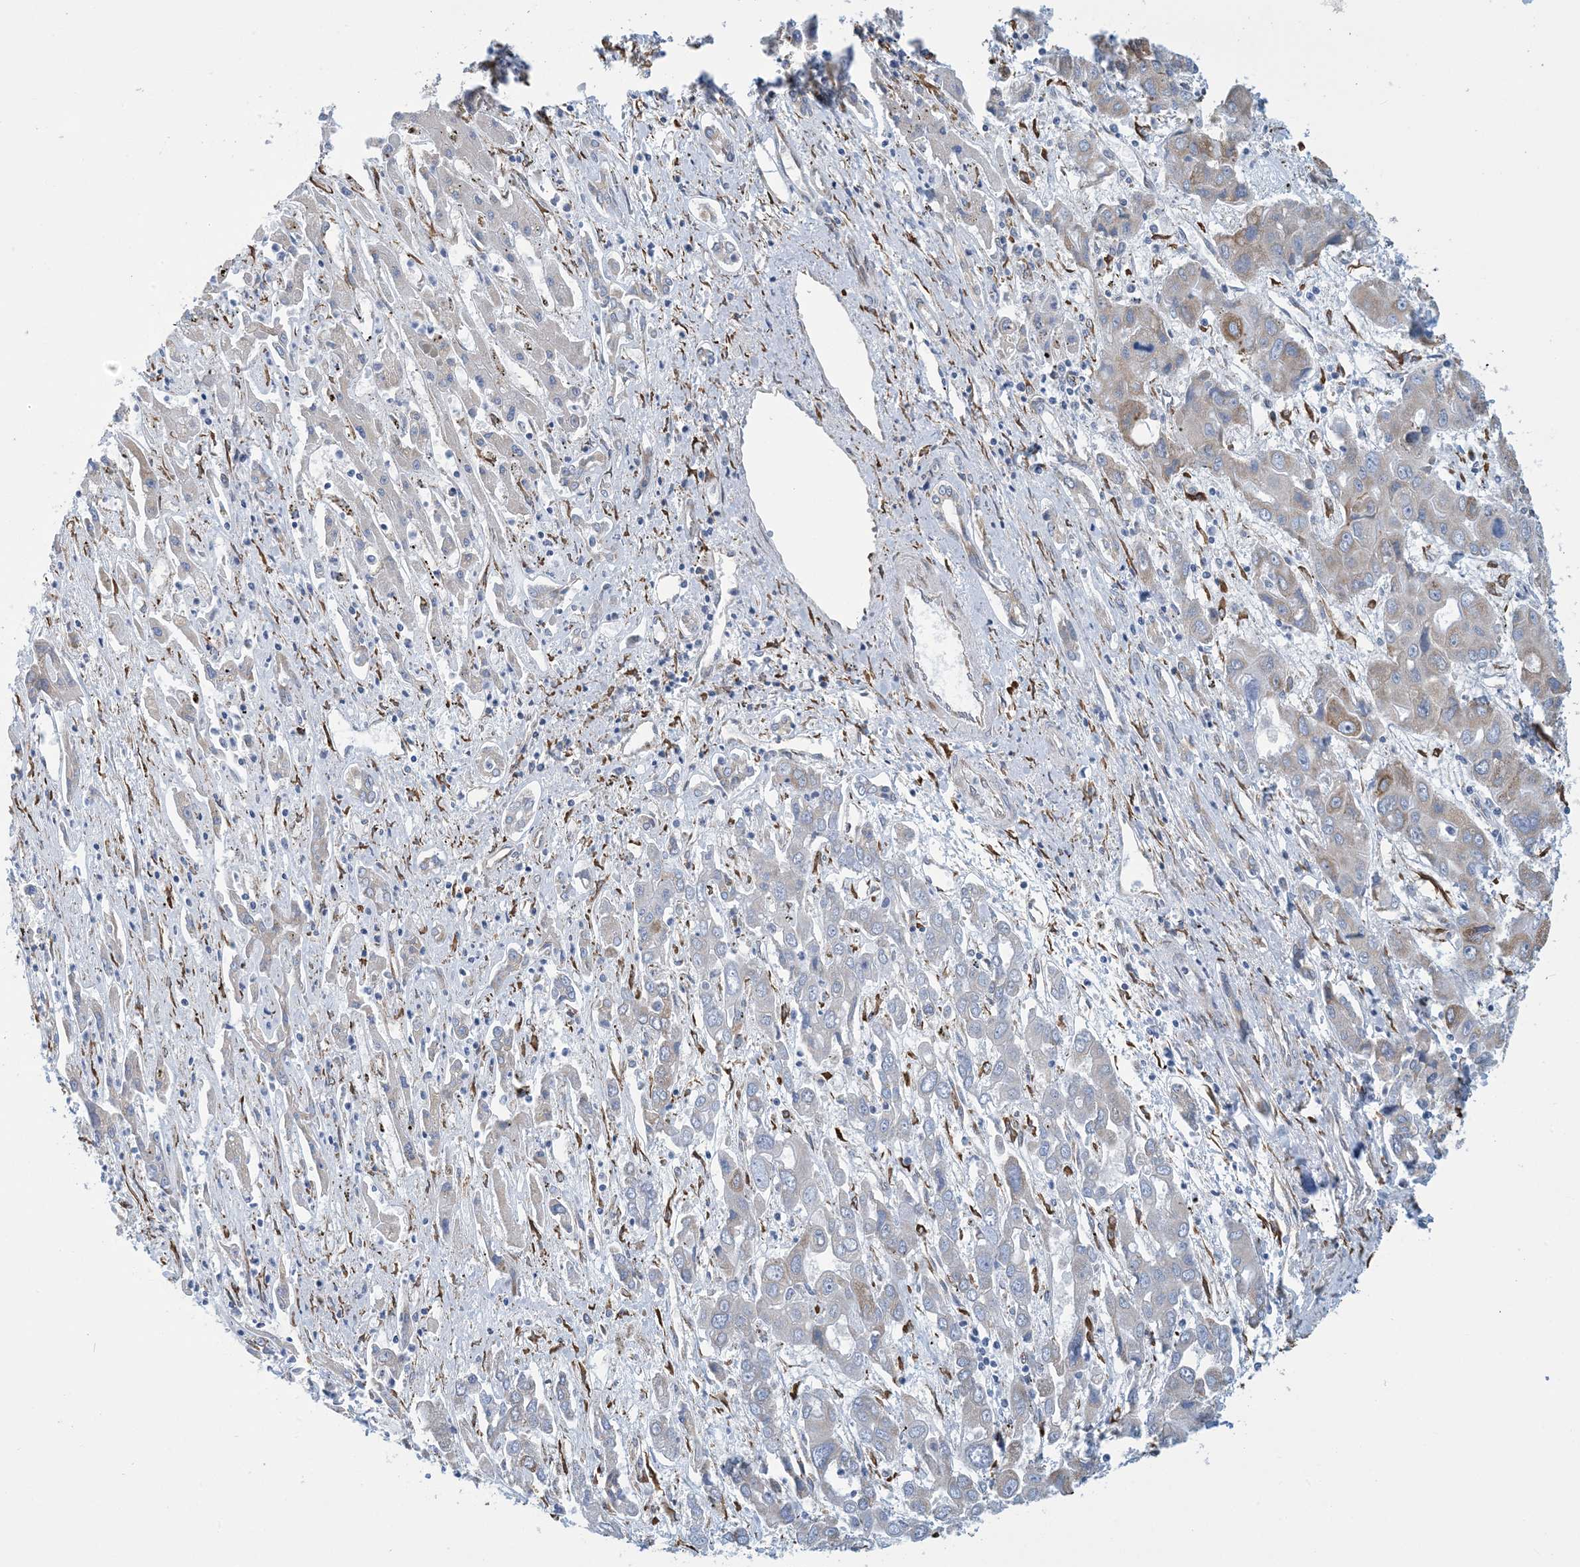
{"staining": {"intensity": "negative", "quantity": "none", "location": "none"}, "tissue": "liver cancer", "cell_type": "Tumor cells", "image_type": "cancer", "snomed": [{"axis": "morphology", "description": "Cholangiocarcinoma"}, {"axis": "topography", "description": "Liver"}], "caption": "A histopathology image of cholangiocarcinoma (liver) stained for a protein shows no brown staining in tumor cells.", "gene": "CCDC14", "patient": {"sex": "male", "age": 67}}